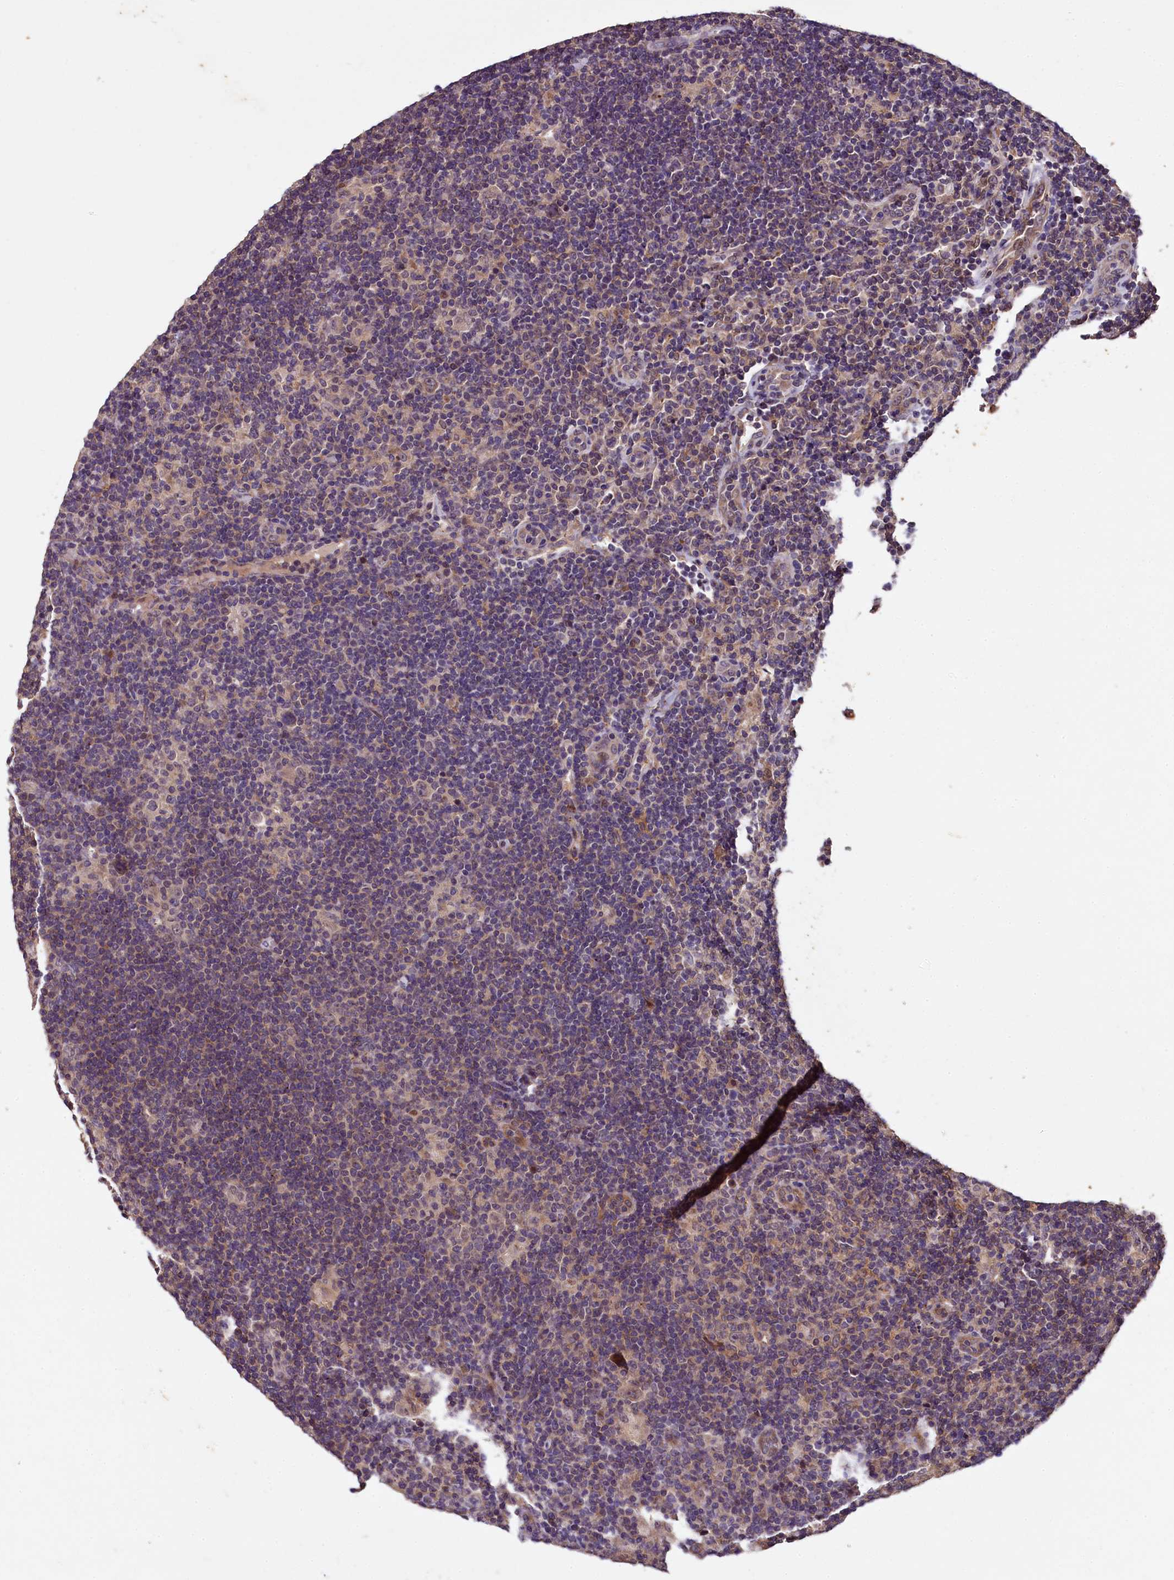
{"staining": {"intensity": "weak", "quantity": ">75%", "location": "nuclear"}, "tissue": "lymphoma", "cell_type": "Tumor cells", "image_type": "cancer", "snomed": [{"axis": "morphology", "description": "Hodgkin's disease, NOS"}, {"axis": "topography", "description": "Lymph node"}], "caption": "Hodgkin's disease stained with a brown dye exhibits weak nuclear positive positivity in about >75% of tumor cells.", "gene": "PLXNB1", "patient": {"sex": "female", "age": 57}}